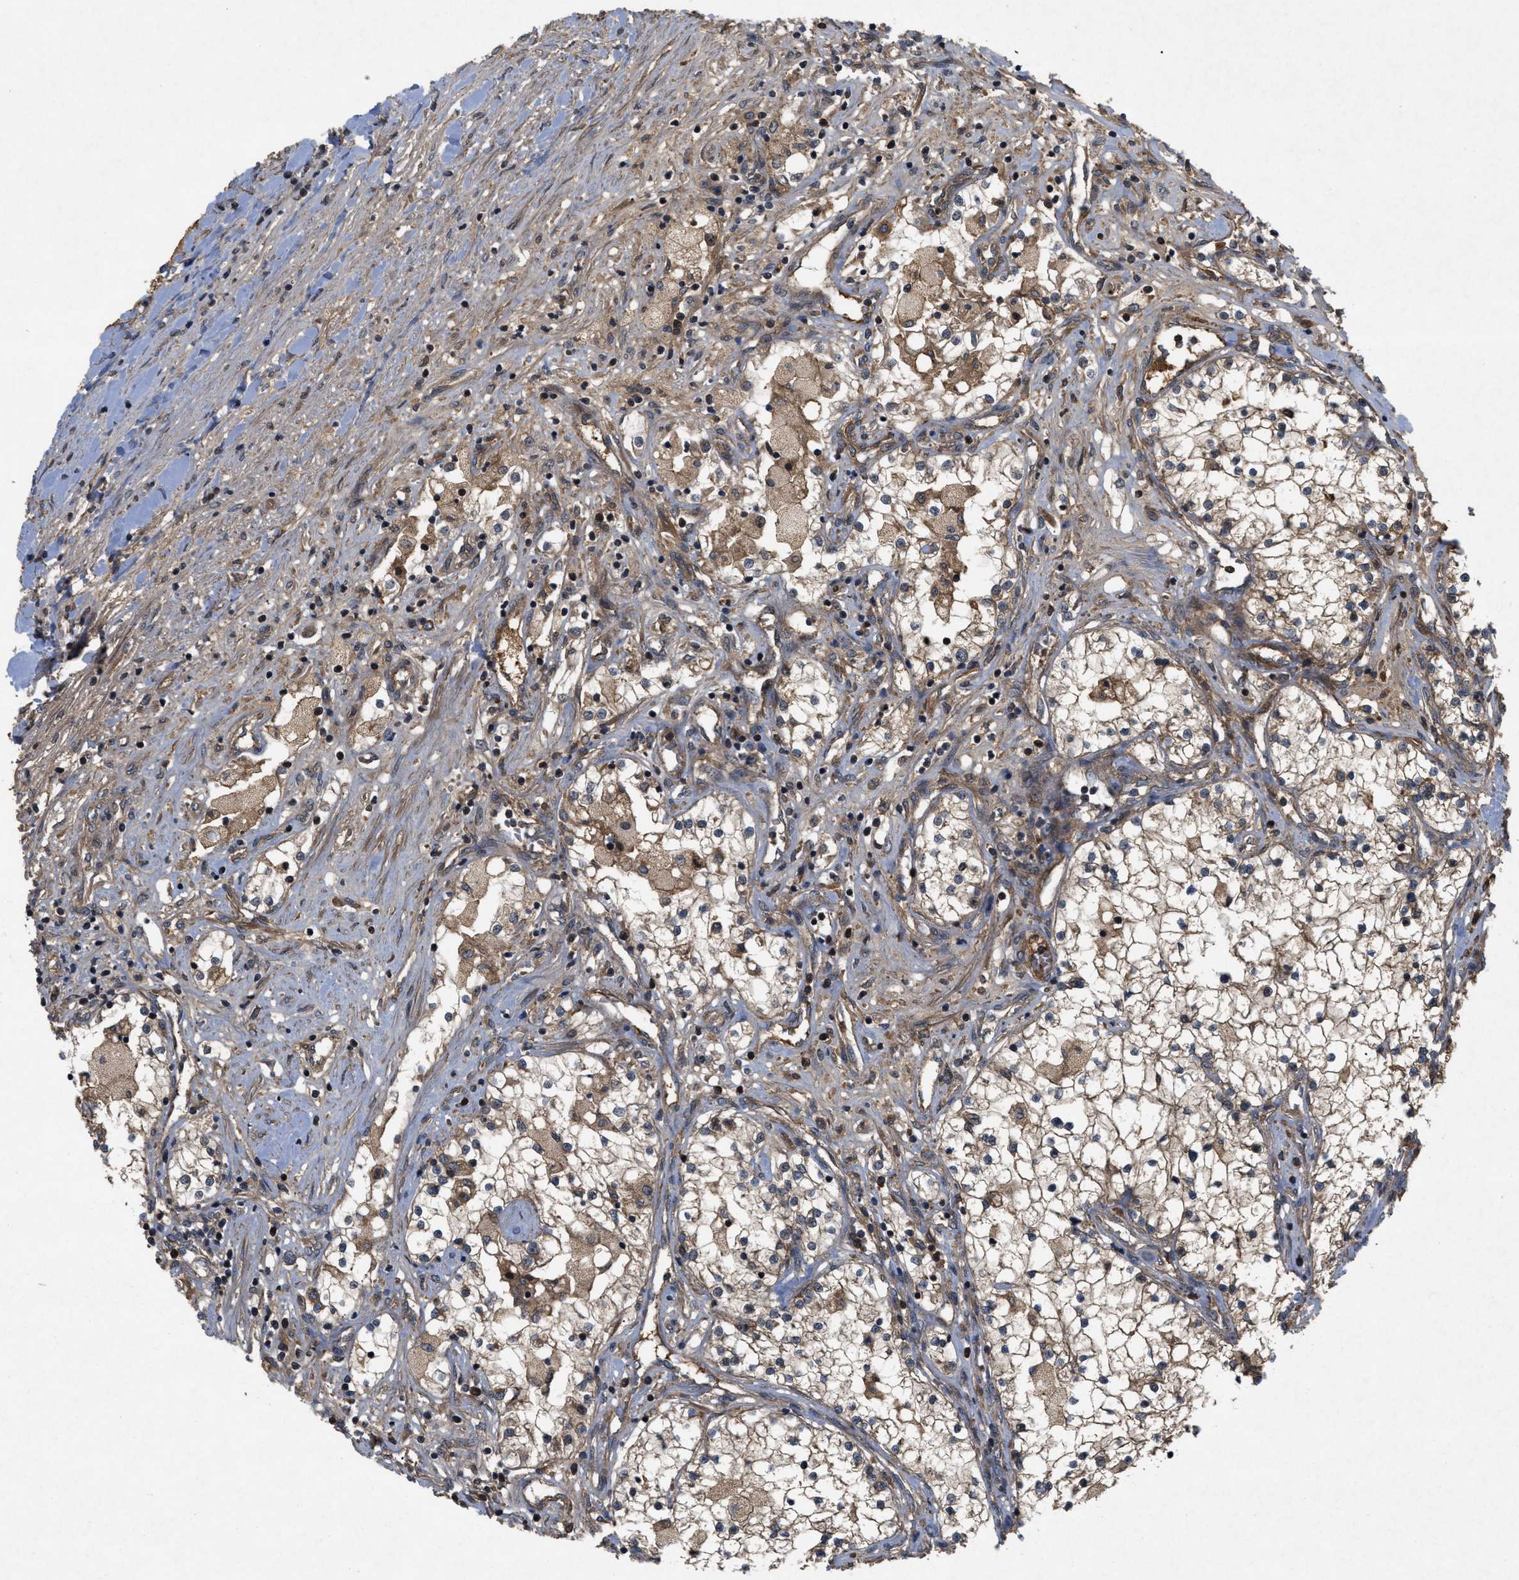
{"staining": {"intensity": "moderate", "quantity": ">75%", "location": "cytoplasmic/membranous"}, "tissue": "renal cancer", "cell_type": "Tumor cells", "image_type": "cancer", "snomed": [{"axis": "morphology", "description": "Adenocarcinoma, NOS"}, {"axis": "topography", "description": "Kidney"}], "caption": "Human adenocarcinoma (renal) stained for a protein (brown) exhibits moderate cytoplasmic/membranous positive staining in about >75% of tumor cells.", "gene": "RAB2A", "patient": {"sex": "male", "age": 68}}